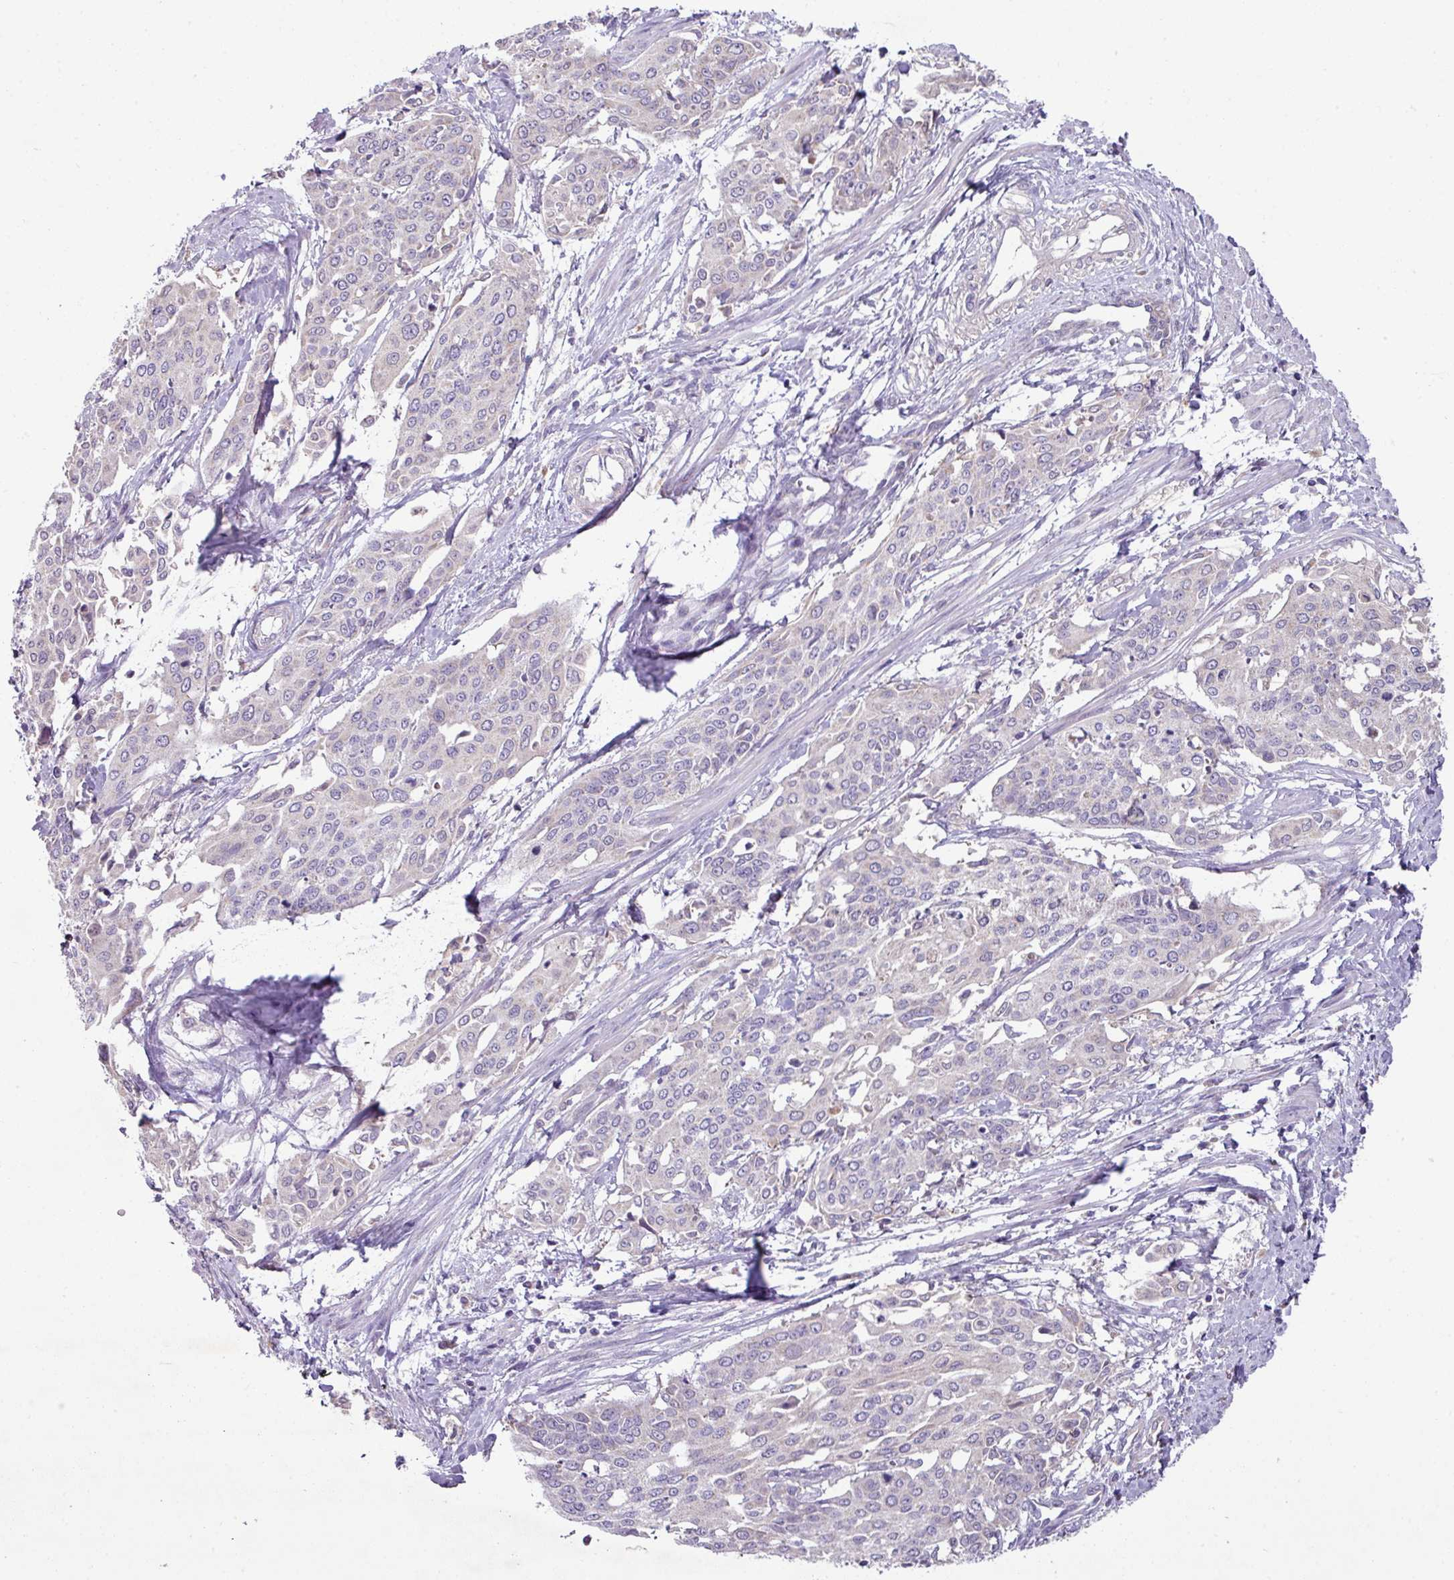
{"staining": {"intensity": "negative", "quantity": "none", "location": "none"}, "tissue": "cervical cancer", "cell_type": "Tumor cells", "image_type": "cancer", "snomed": [{"axis": "morphology", "description": "Squamous cell carcinoma, NOS"}, {"axis": "topography", "description": "Cervix"}], "caption": "Tumor cells are negative for protein expression in human cervical squamous cell carcinoma. (DAB immunohistochemistry (IHC) visualized using brightfield microscopy, high magnification).", "gene": "LRRC9", "patient": {"sex": "female", "age": 44}}